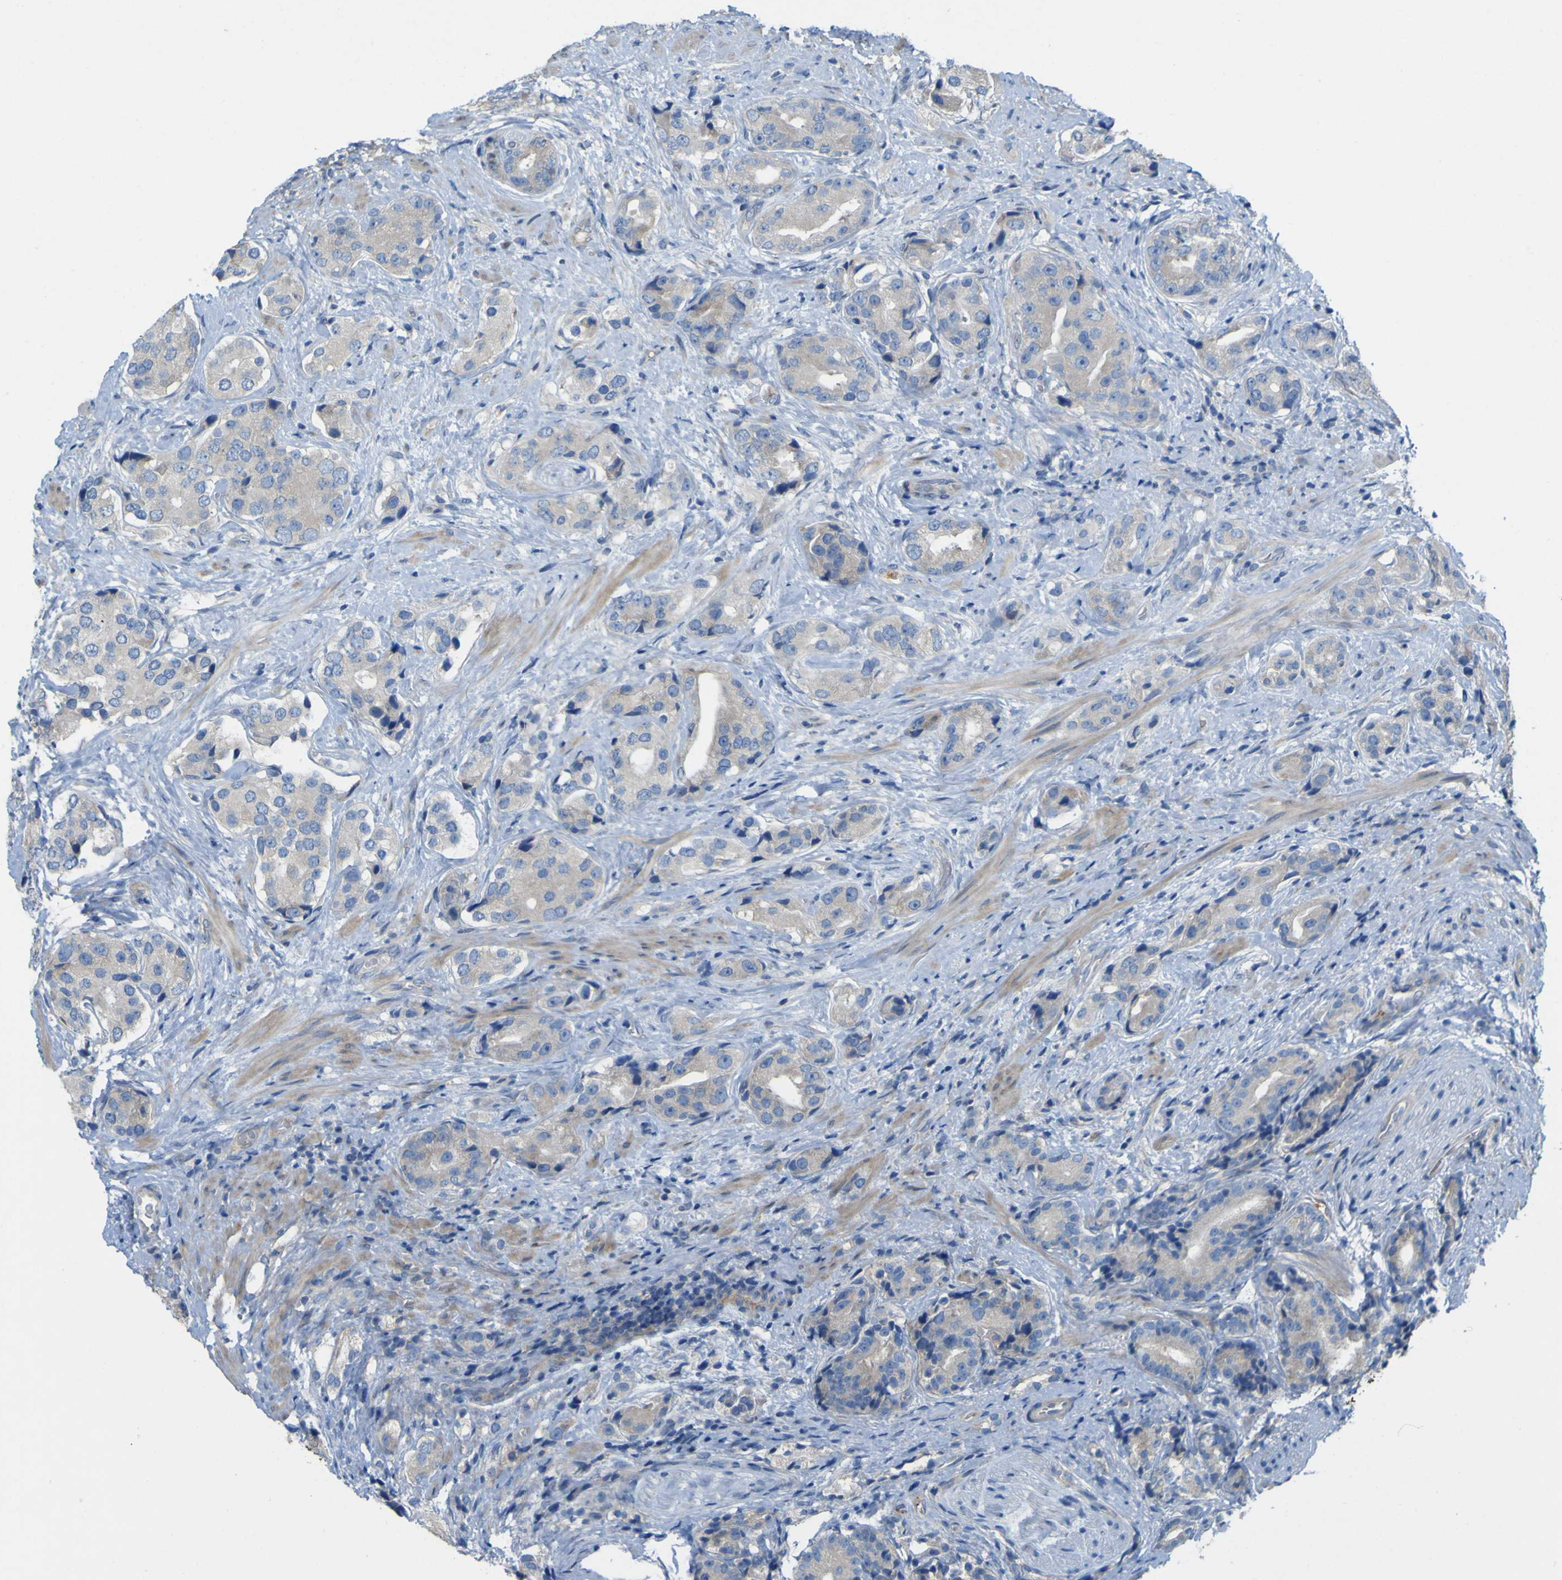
{"staining": {"intensity": "negative", "quantity": "none", "location": "none"}, "tissue": "prostate cancer", "cell_type": "Tumor cells", "image_type": "cancer", "snomed": [{"axis": "morphology", "description": "Adenocarcinoma, High grade"}, {"axis": "topography", "description": "Prostate"}], "caption": "This is a photomicrograph of immunohistochemistry (IHC) staining of prostate adenocarcinoma (high-grade), which shows no staining in tumor cells. (DAB IHC, high magnification).", "gene": "MYEOV", "patient": {"sex": "male", "age": 71}}